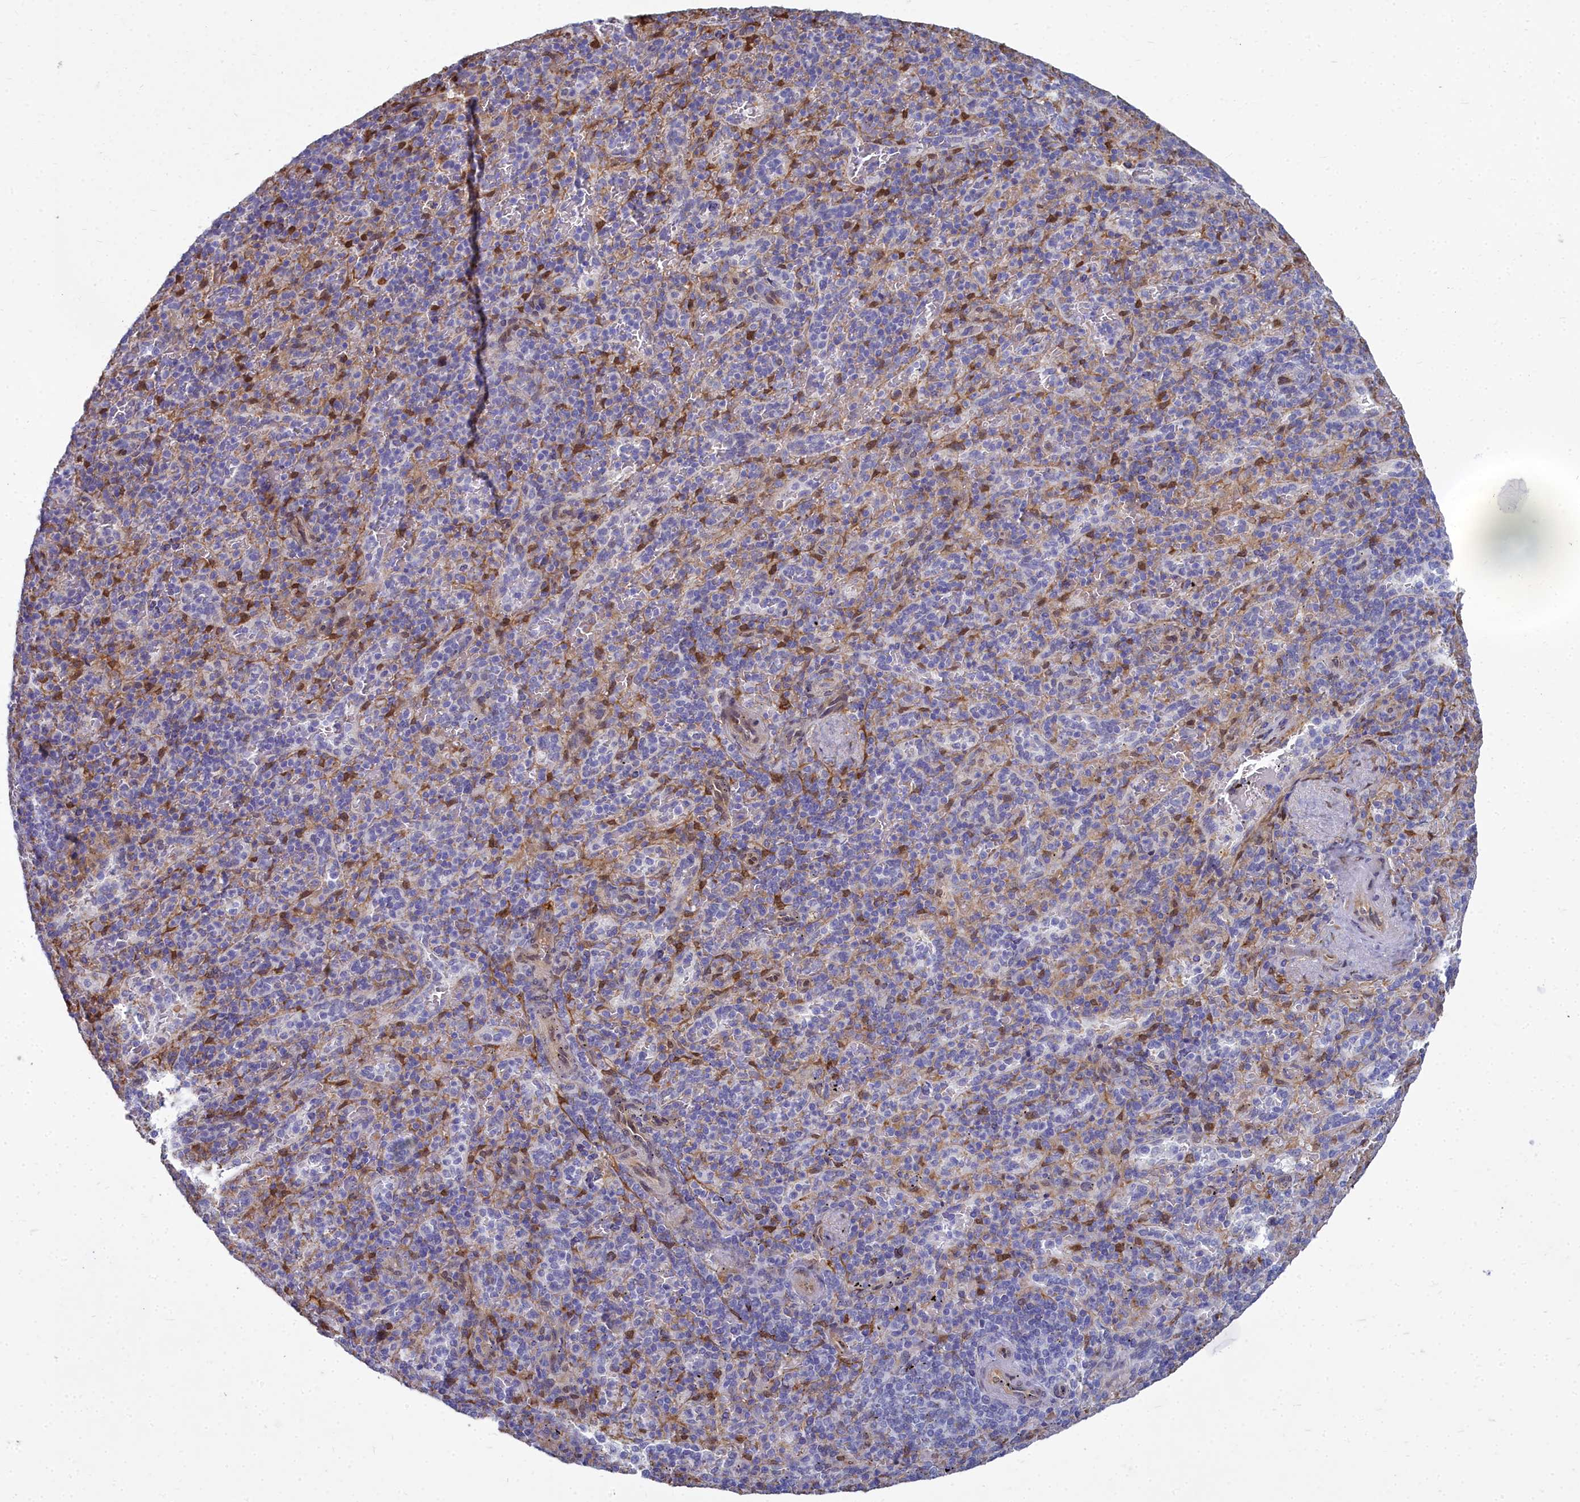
{"staining": {"intensity": "negative", "quantity": "none", "location": "none"}, "tissue": "spleen", "cell_type": "Cells in red pulp", "image_type": "normal", "snomed": [{"axis": "morphology", "description": "Normal tissue, NOS"}, {"axis": "topography", "description": "Spleen"}], "caption": "There is no significant positivity in cells in red pulp of spleen. The staining is performed using DAB brown chromogen with nuclei counter-stained in using hematoxylin.", "gene": "PPP1R14A", "patient": {"sex": "male", "age": 82}}